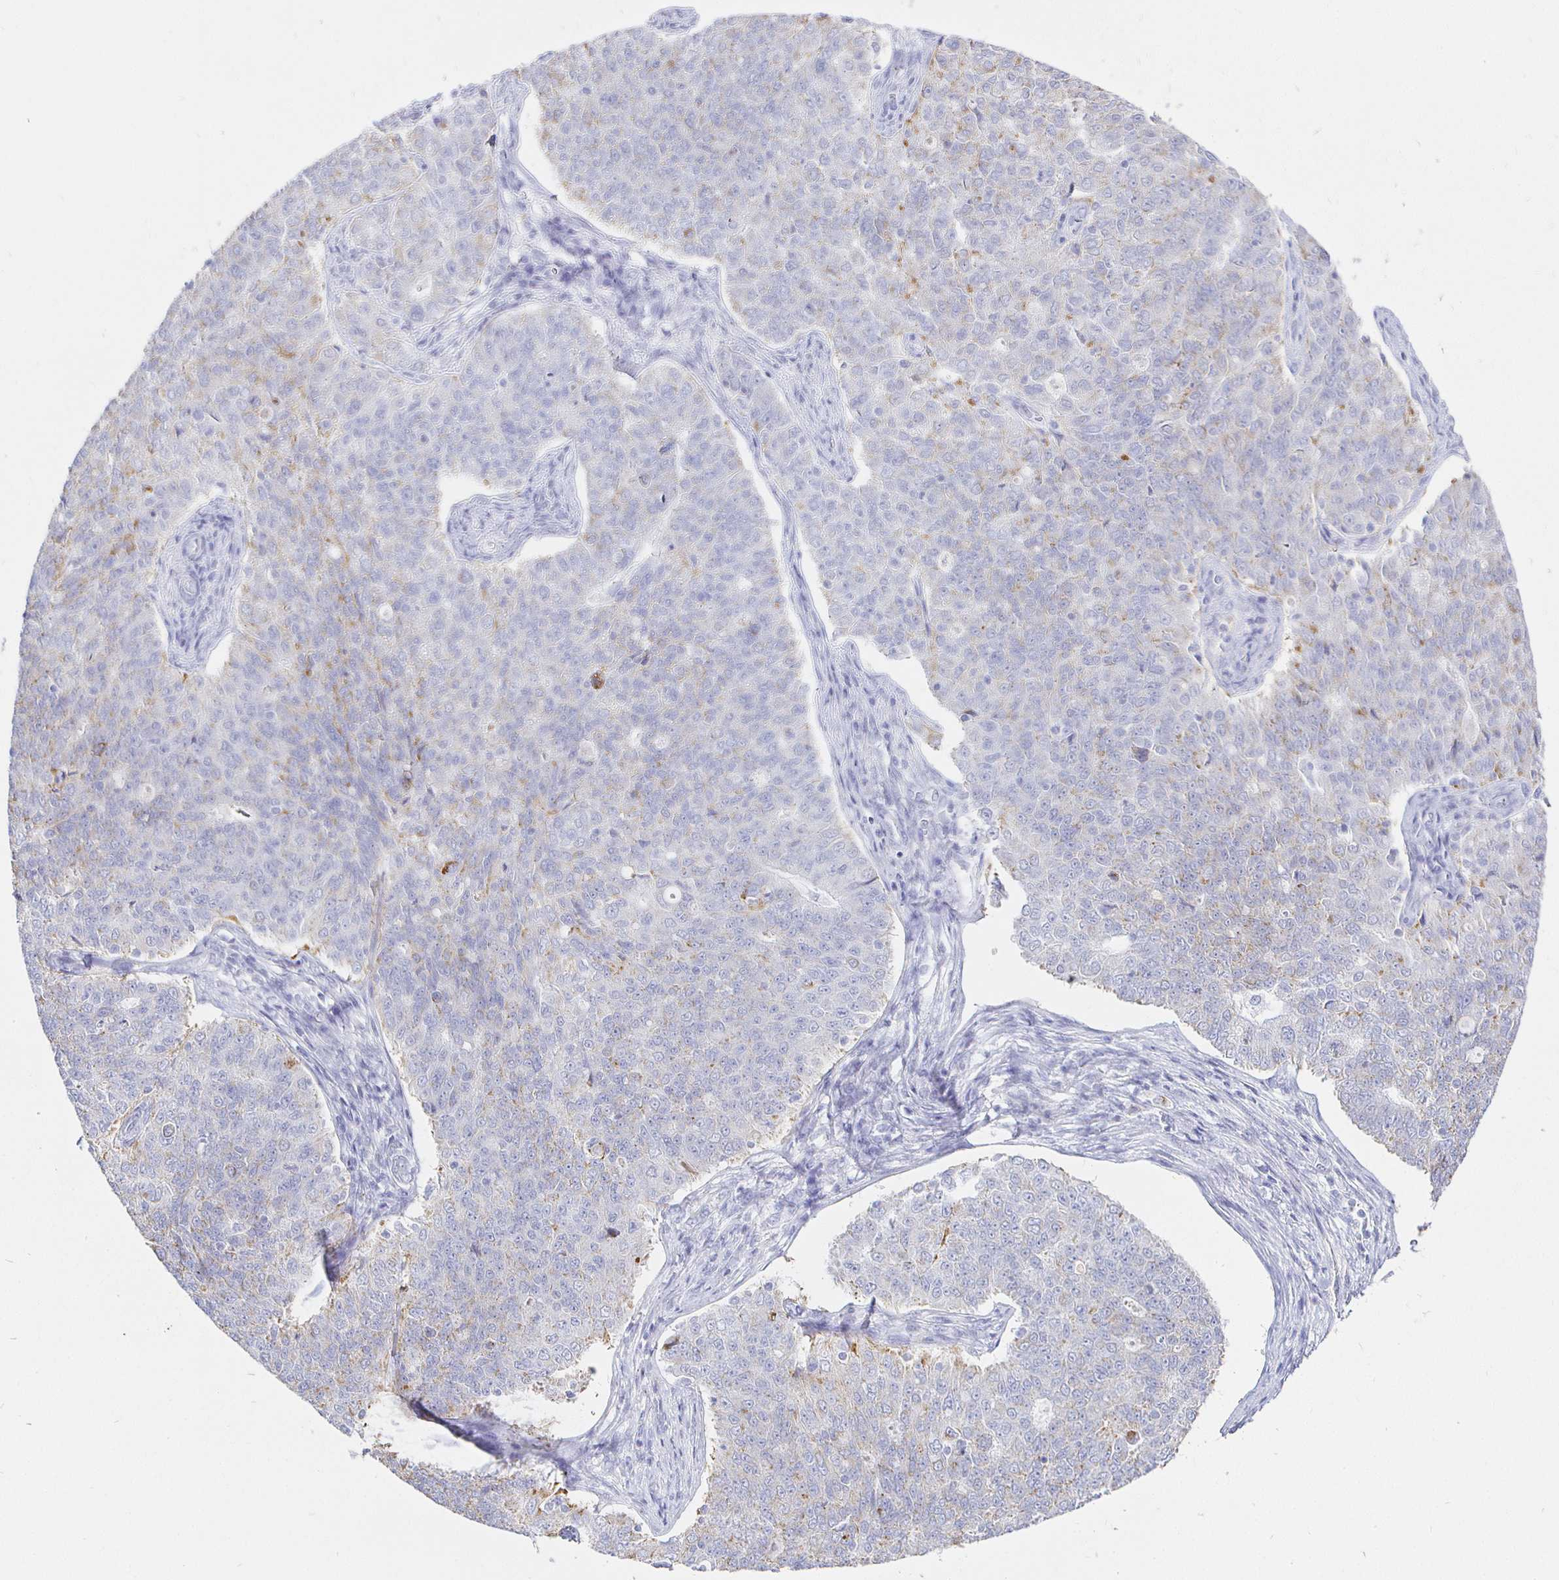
{"staining": {"intensity": "weak", "quantity": "<25%", "location": "cytoplasmic/membranous"}, "tissue": "endometrial cancer", "cell_type": "Tumor cells", "image_type": "cancer", "snomed": [{"axis": "morphology", "description": "Adenocarcinoma, NOS"}, {"axis": "topography", "description": "Endometrium"}], "caption": "Immunohistochemical staining of human adenocarcinoma (endometrial) shows no significant positivity in tumor cells. (Brightfield microscopy of DAB (3,3'-diaminobenzidine) immunohistochemistry (IHC) at high magnification).", "gene": "CR2", "patient": {"sex": "female", "age": 43}}